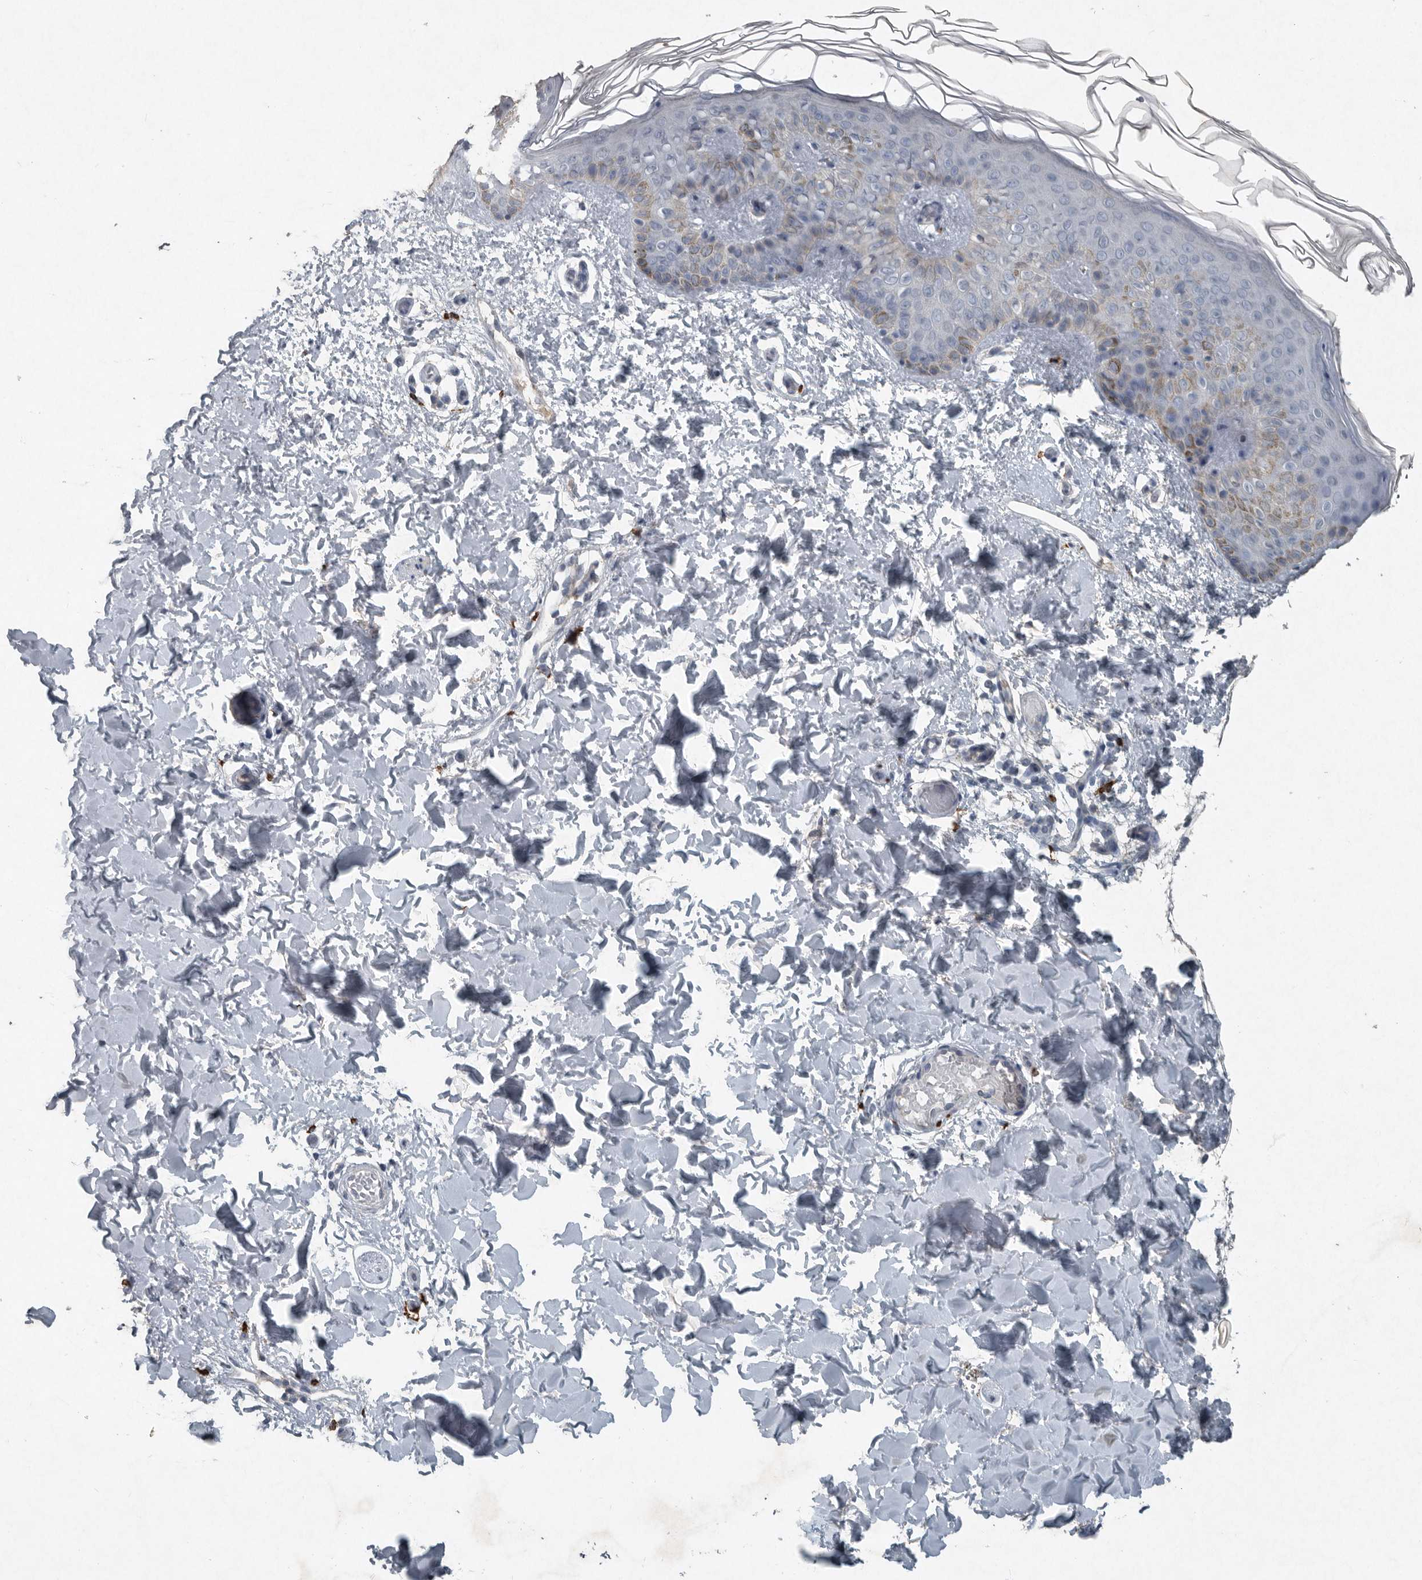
{"staining": {"intensity": "negative", "quantity": "none", "location": "none"}, "tissue": "skin", "cell_type": "Fibroblasts", "image_type": "normal", "snomed": [{"axis": "morphology", "description": "Normal tissue, NOS"}, {"axis": "morphology", "description": "Neoplasm, benign, NOS"}, {"axis": "topography", "description": "Skin"}, {"axis": "topography", "description": "Soft tissue"}], "caption": "The photomicrograph demonstrates no significant staining in fibroblasts of skin.", "gene": "IL20", "patient": {"sex": "male", "age": 26}}